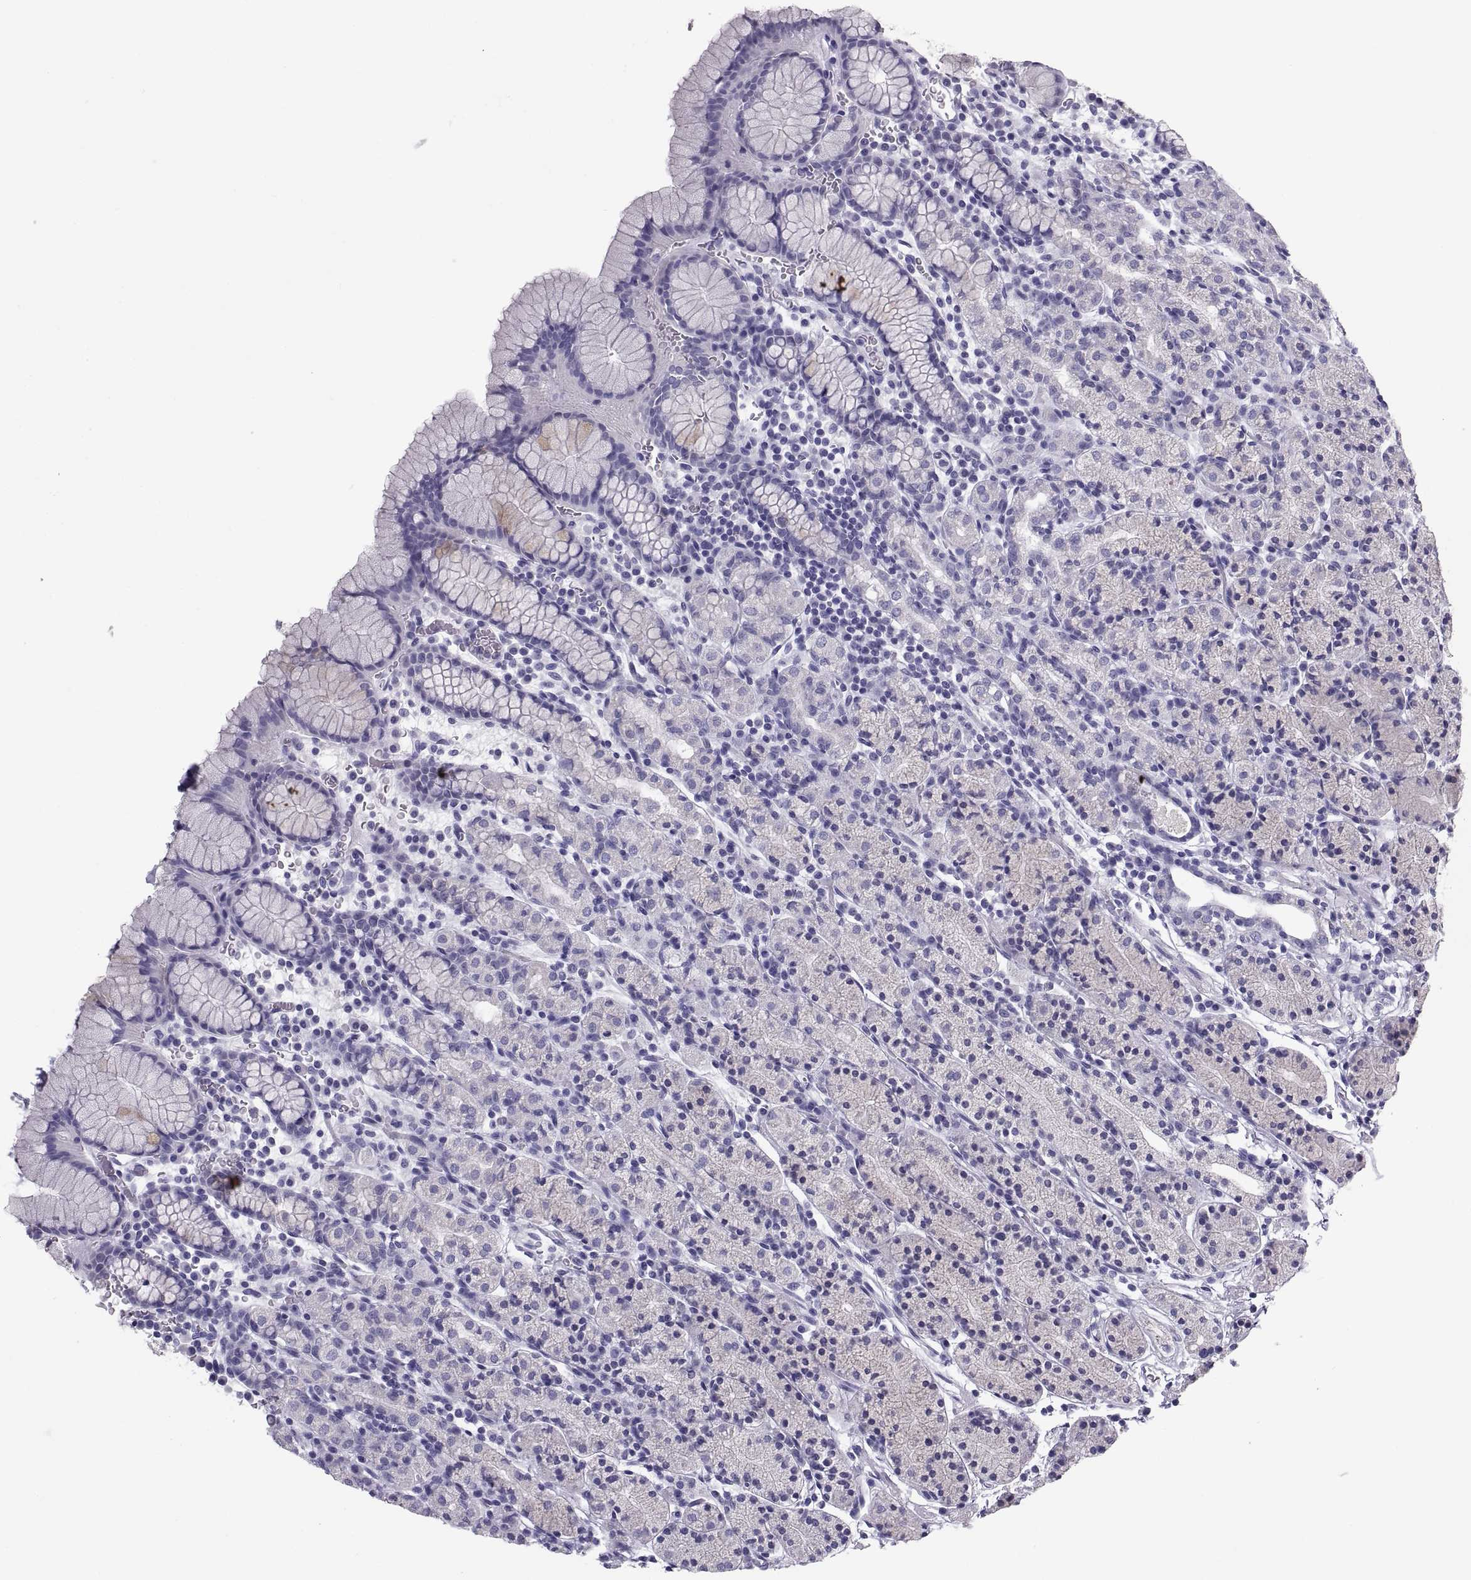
{"staining": {"intensity": "negative", "quantity": "none", "location": "none"}, "tissue": "stomach", "cell_type": "Glandular cells", "image_type": "normal", "snomed": [{"axis": "morphology", "description": "Normal tissue, NOS"}, {"axis": "topography", "description": "Stomach, upper"}, {"axis": "topography", "description": "Stomach"}], "caption": "DAB (3,3'-diaminobenzidine) immunohistochemical staining of normal human stomach shows no significant positivity in glandular cells.", "gene": "PAX2", "patient": {"sex": "male", "age": 62}}